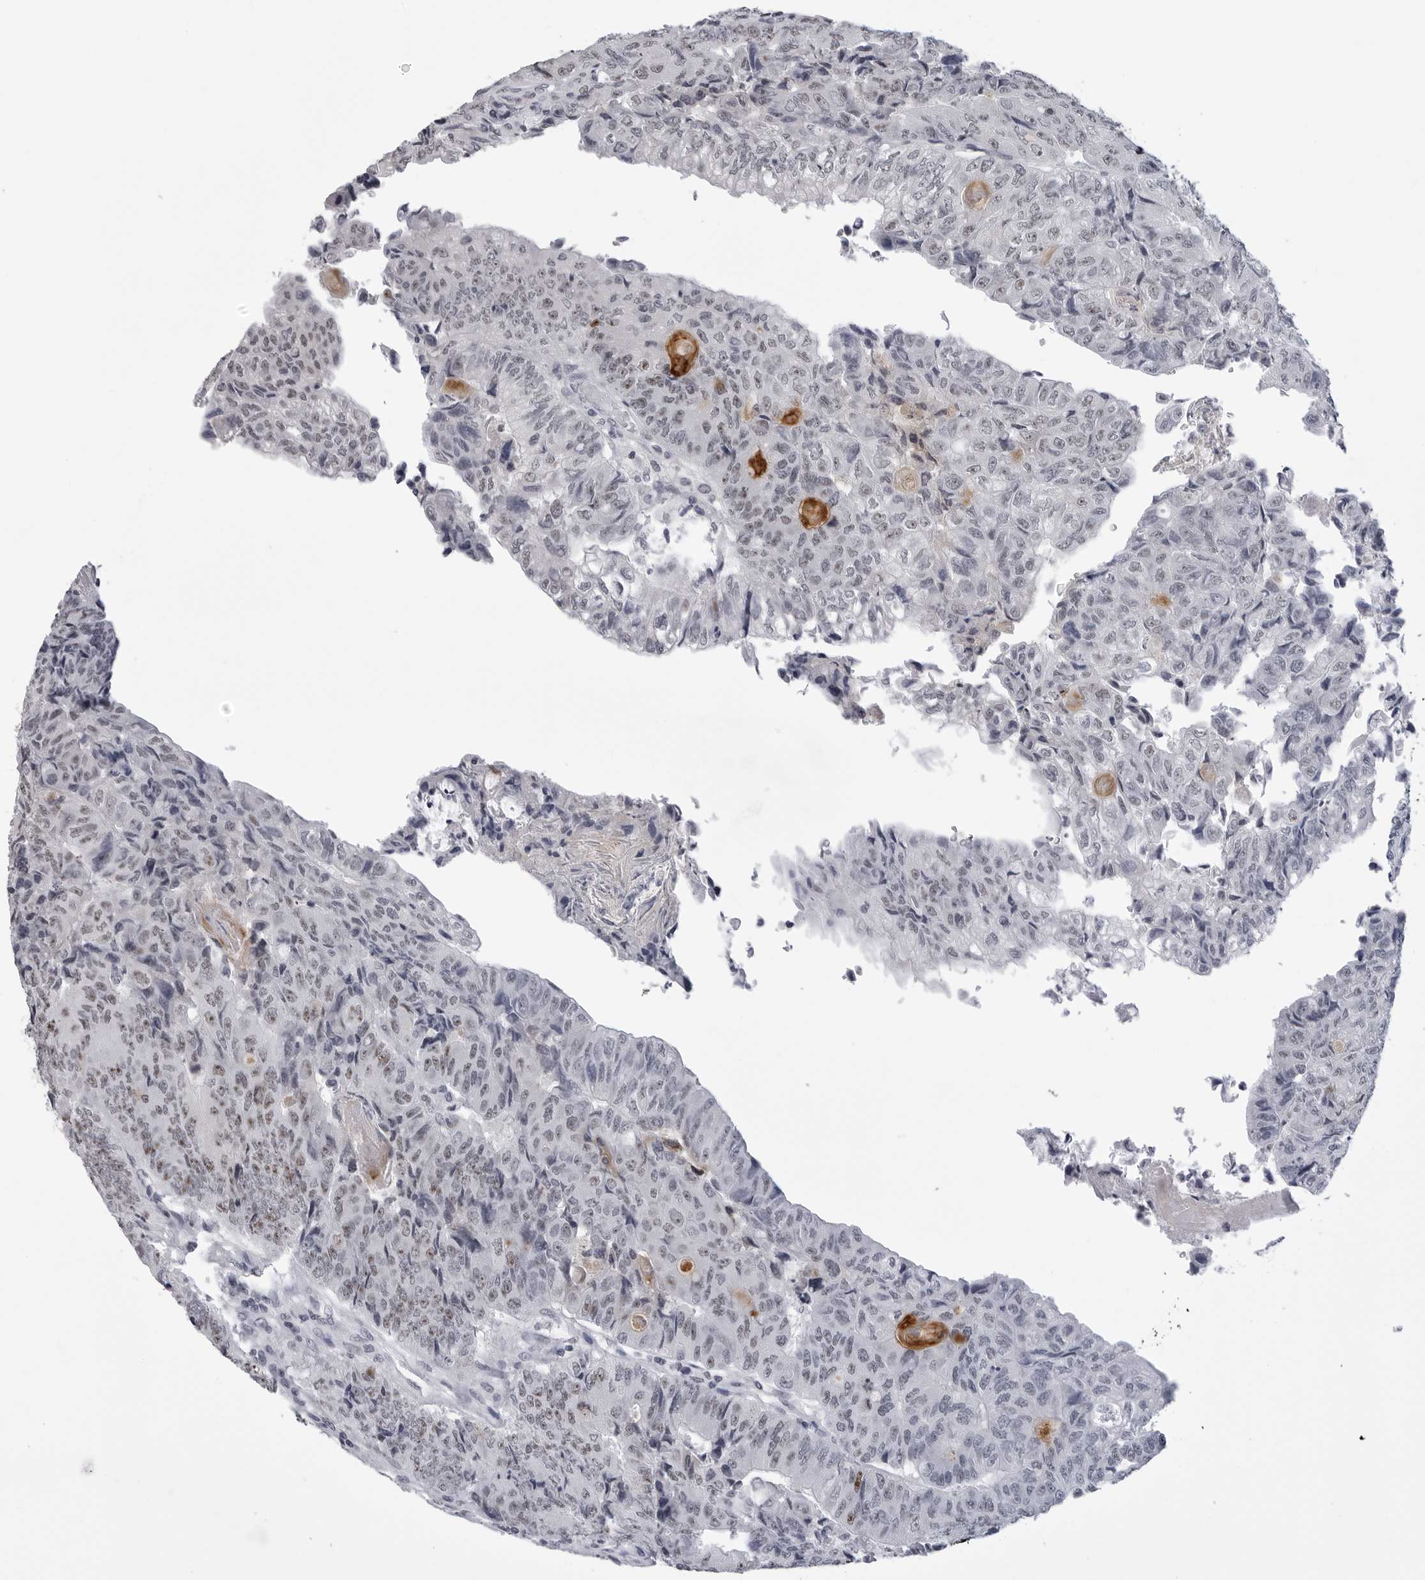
{"staining": {"intensity": "weak", "quantity": "<25%", "location": "nuclear"}, "tissue": "colorectal cancer", "cell_type": "Tumor cells", "image_type": "cancer", "snomed": [{"axis": "morphology", "description": "Adenocarcinoma, NOS"}, {"axis": "topography", "description": "Colon"}], "caption": "Immunohistochemical staining of human adenocarcinoma (colorectal) exhibits no significant staining in tumor cells.", "gene": "GNL2", "patient": {"sex": "female", "age": 67}}